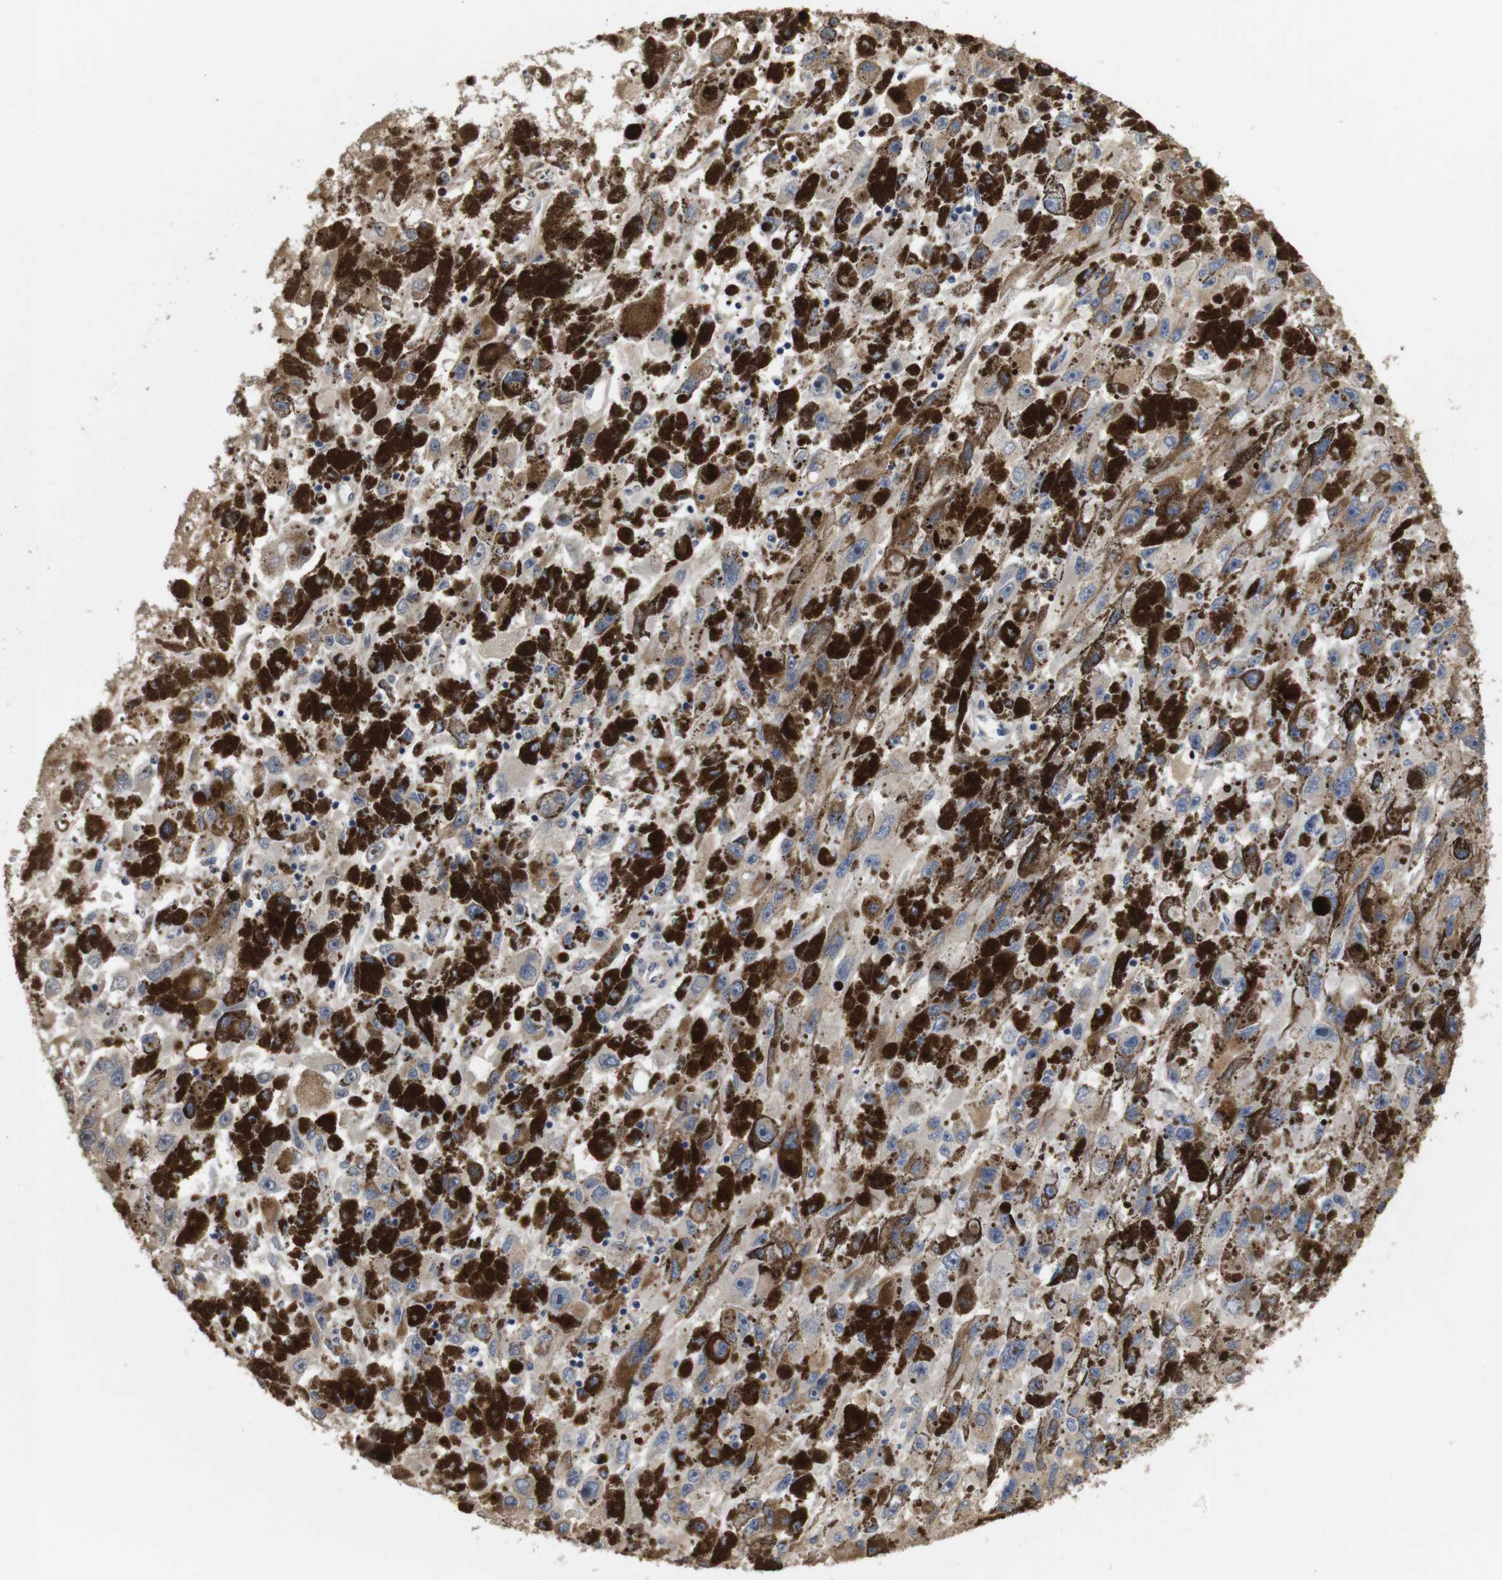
{"staining": {"intensity": "weak", "quantity": "25%-75%", "location": "cytoplasmic/membranous"}, "tissue": "melanoma", "cell_type": "Tumor cells", "image_type": "cancer", "snomed": [{"axis": "morphology", "description": "Malignant melanoma, NOS"}, {"axis": "topography", "description": "Skin"}], "caption": "A low amount of weak cytoplasmic/membranous staining is present in approximately 25%-75% of tumor cells in melanoma tissue.", "gene": "SPRY3", "patient": {"sex": "female", "age": 104}}